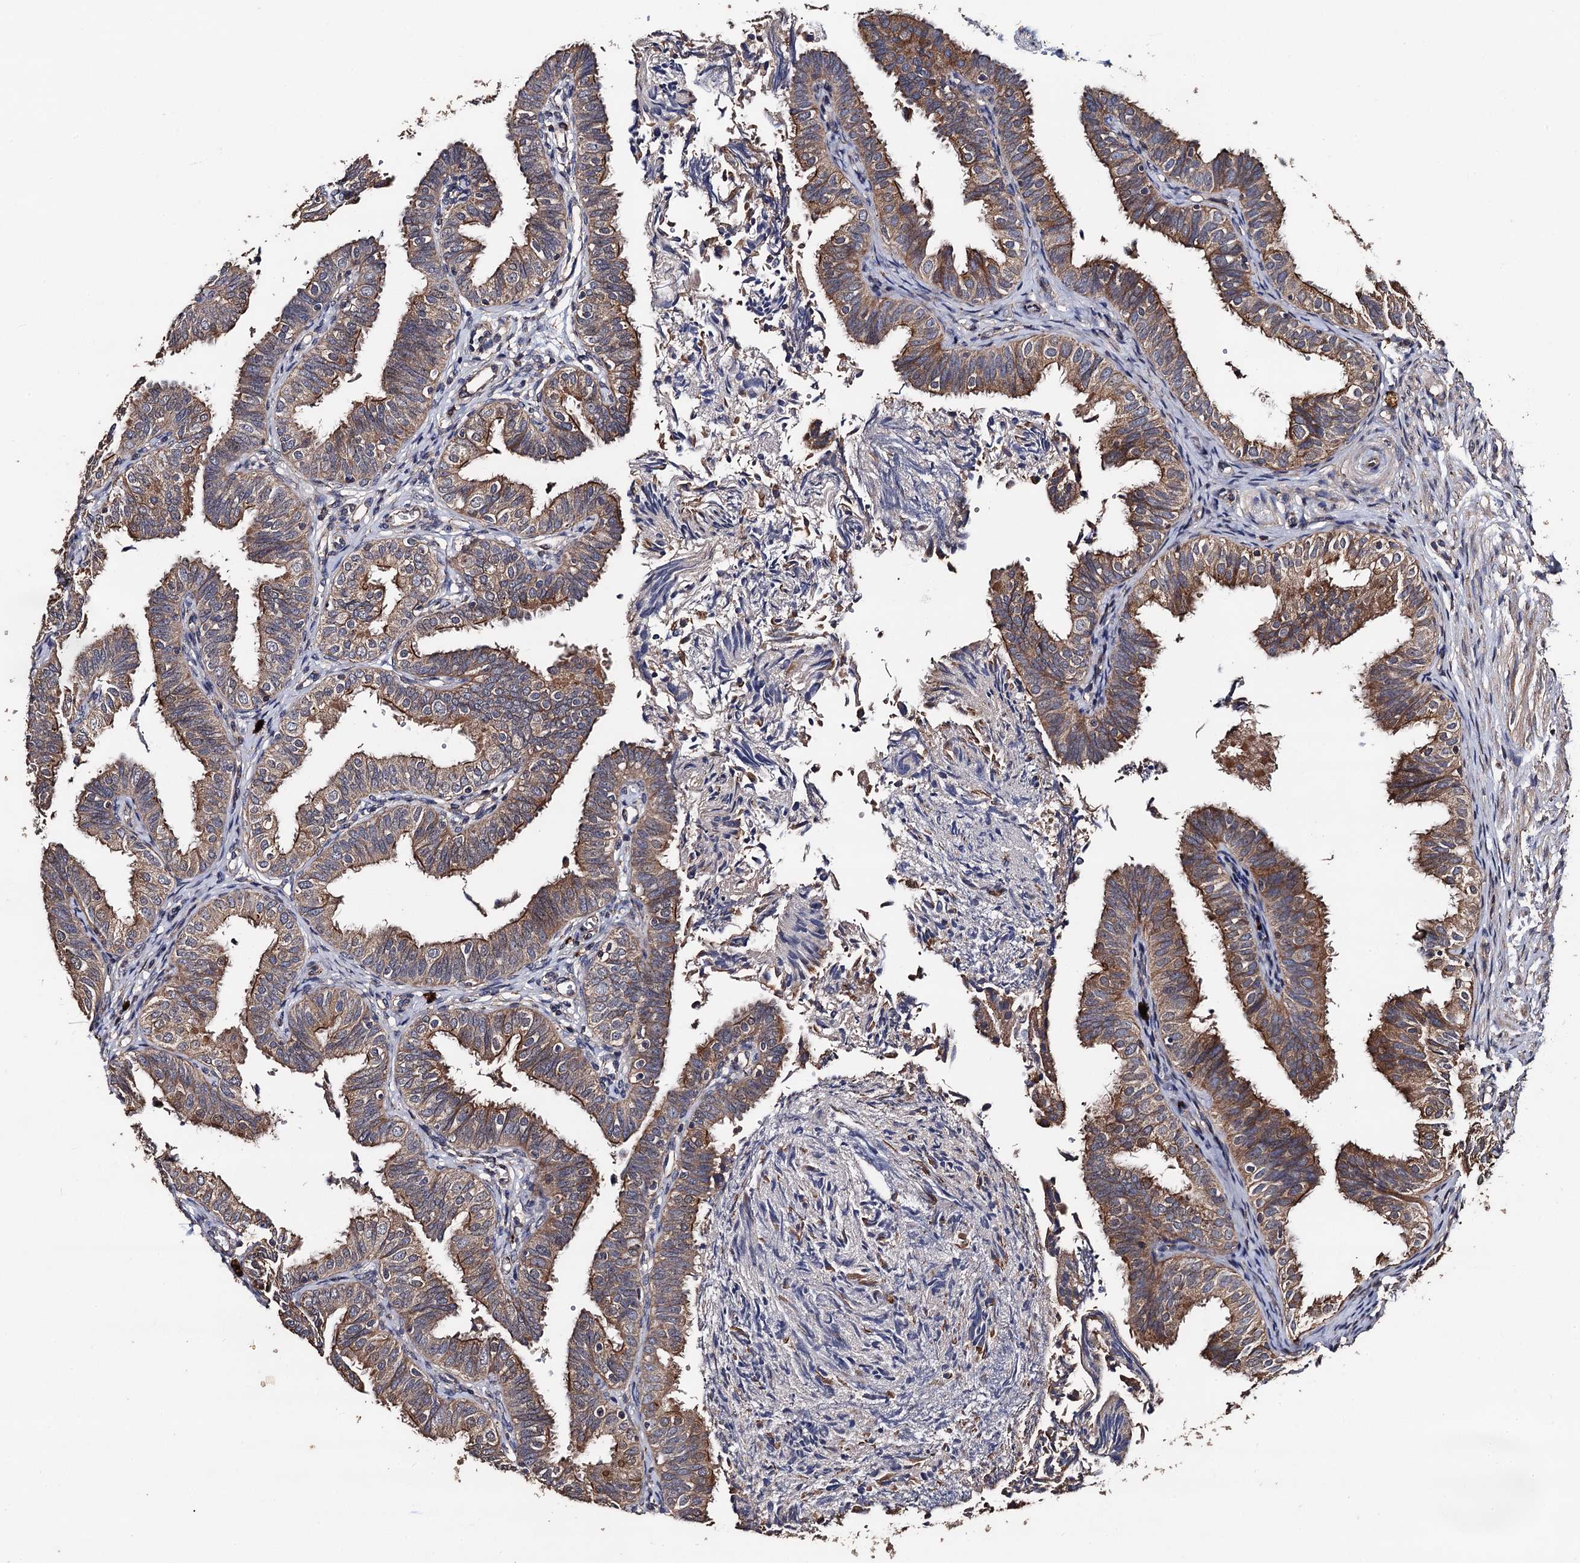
{"staining": {"intensity": "moderate", "quantity": ">75%", "location": "cytoplasmic/membranous"}, "tissue": "fallopian tube", "cell_type": "Glandular cells", "image_type": "normal", "snomed": [{"axis": "morphology", "description": "Normal tissue, NOS"}, {"axis": "topography", "description": "Fallopian tube"}], "caption": "Moderate cytoplasmic/membranous protein expression is identified in about >75% of glandular cells in fallopian tube.", "gene": "PPTC7", "patient": {"sex": "female", "age": 35}}